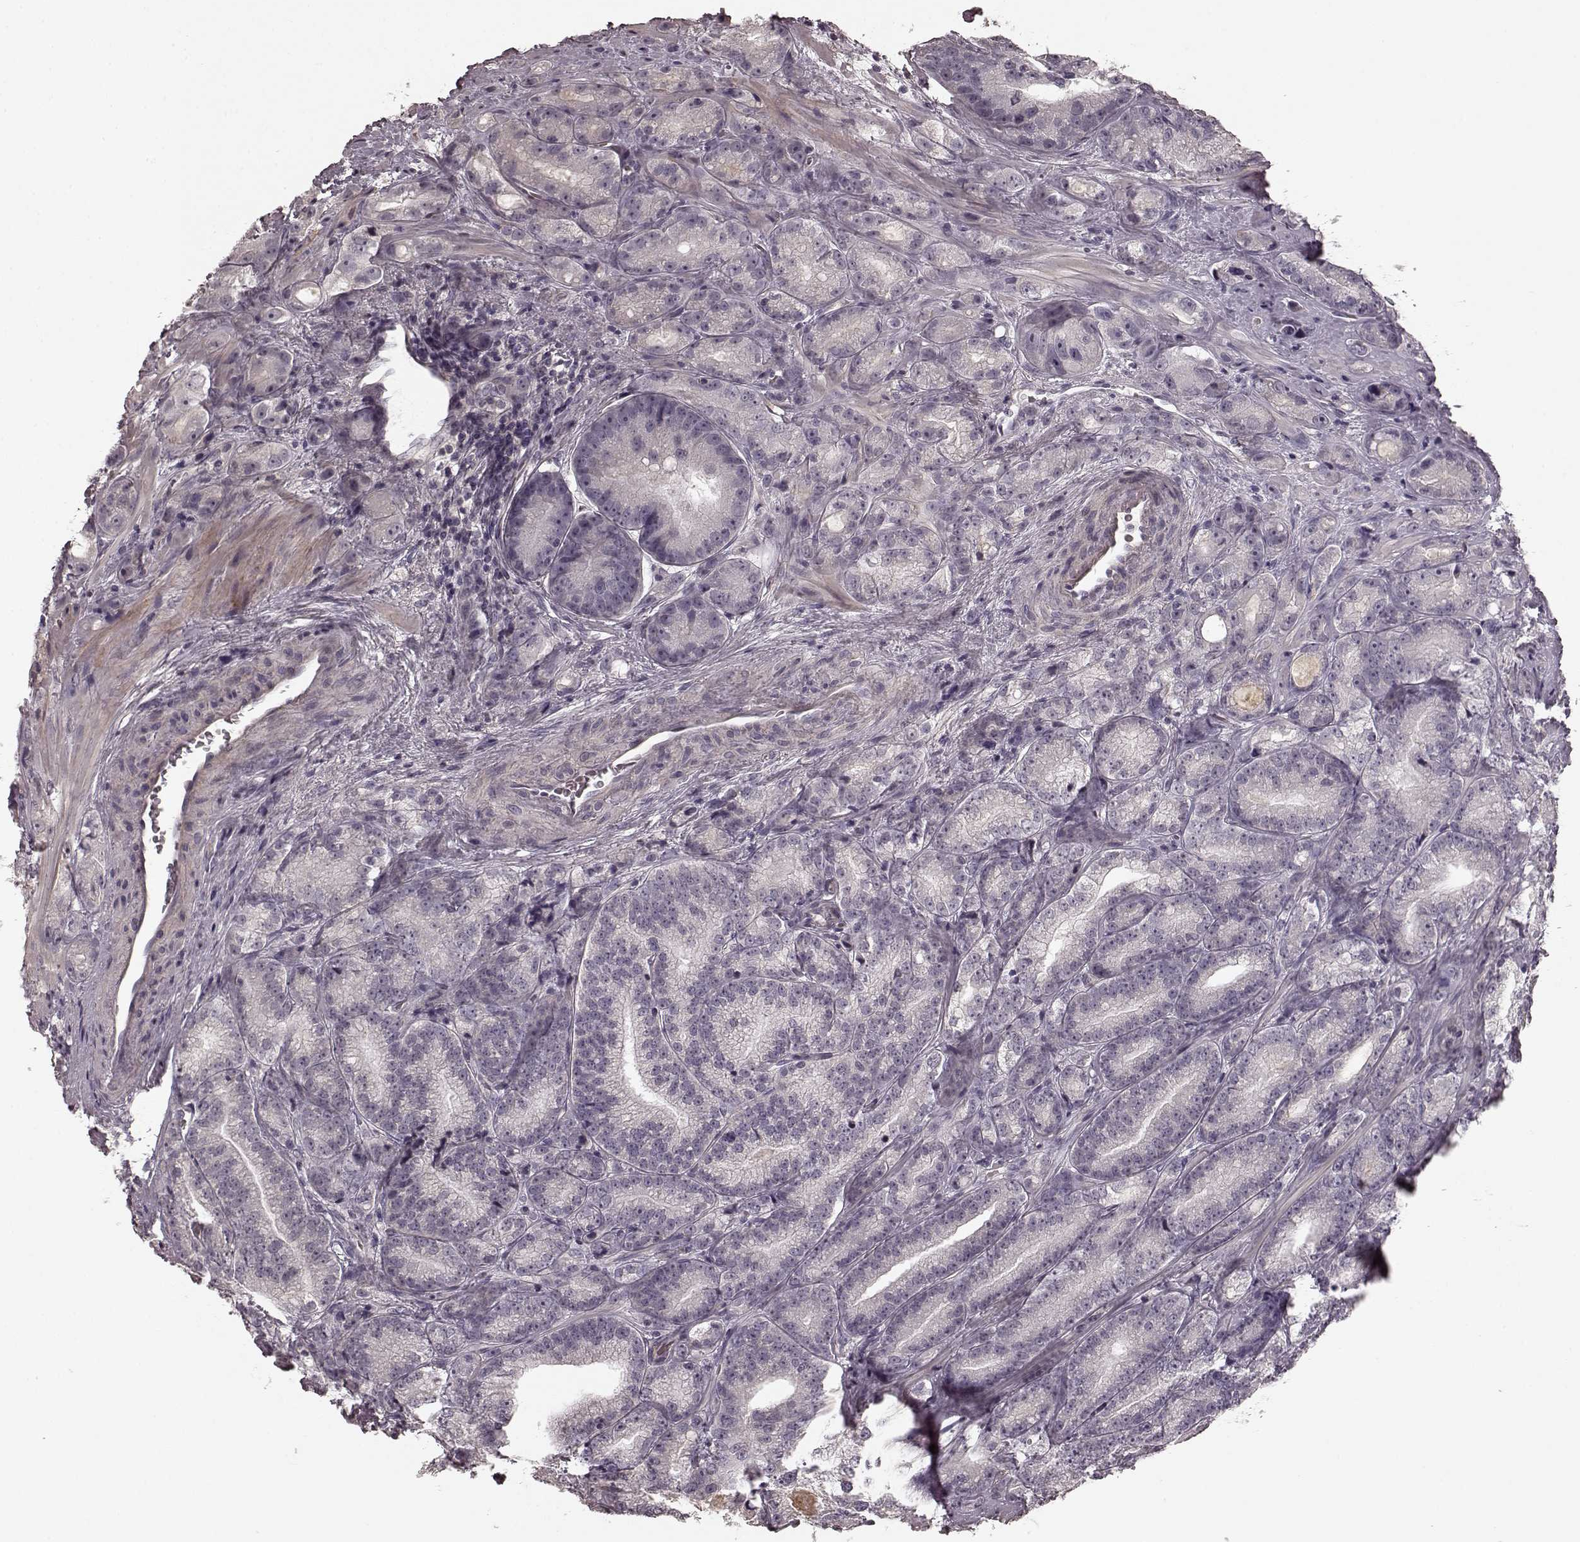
{"staining": {"intensity": "negative", "quantity": "none", "location": "none"}, "tissue": "prostate cancer", "cell_type": "Tumor cells", "image_type": "cancer", "snomed": [{"axis": "morphology", "description": "Adenocarcinoma, NOS"}, {"axis": "topography", "description": "Prostate"}], "caption": "IHC of adenocarcinoma (prostate) reveals no positivity in tumor cells. Brightfield microscopy of immunohistochemistry (IHC) stained with DAB (brown) and hematoxylin (blue), captured at high magnification.", "gene": "PRKCE", "patient": {"sex": "male", "age": 63}}